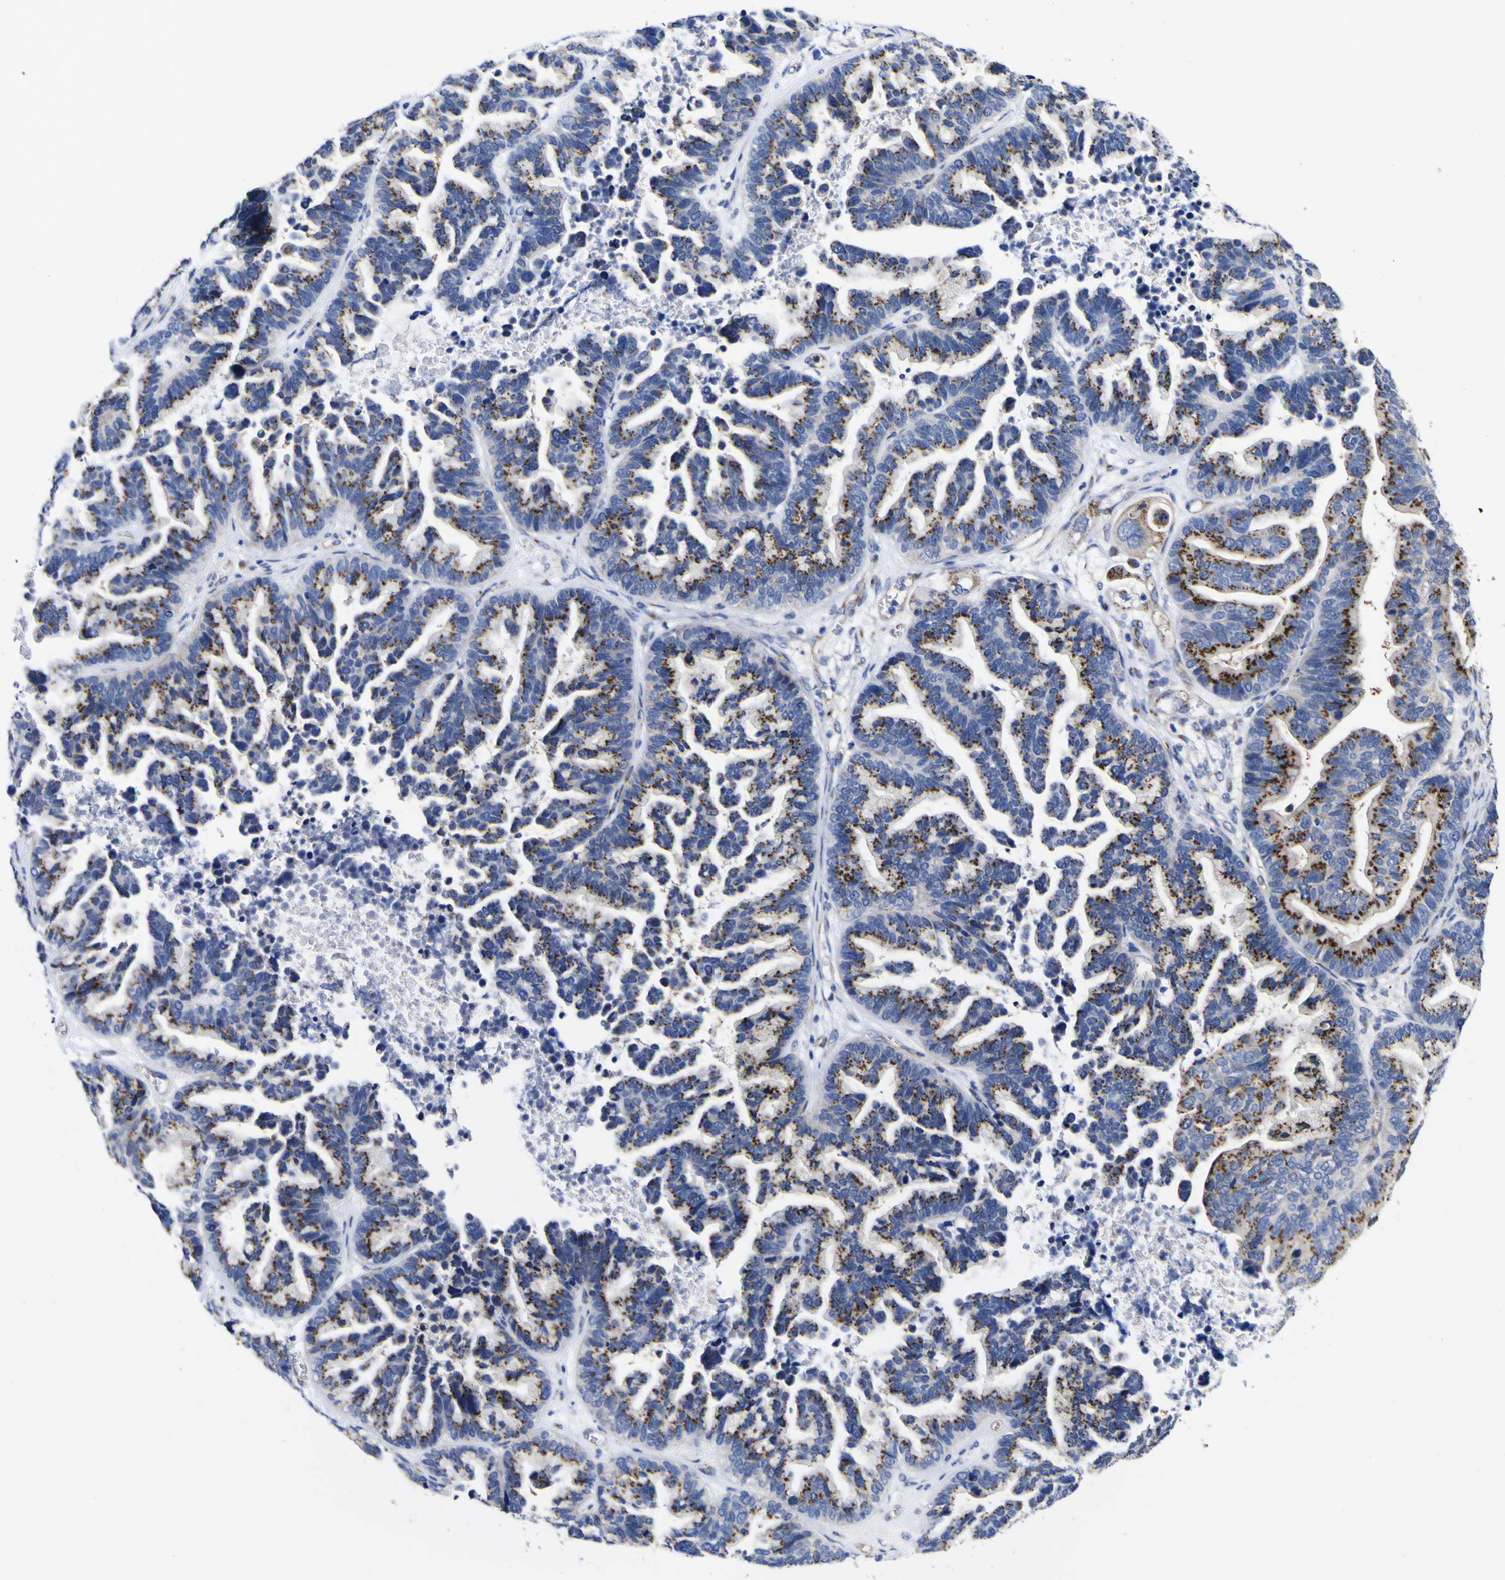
{"staining": {"intensity": "moderate", "quantity": ">75%", "location": "cytoplasmic/membranous"}, "tissue": "ovarian cancer", "cell_type": "Tumor cells", "image_type": "cancer", "snomed": [{"axis": "morphology", "description": "Cystadenocarcinoma, serous, NOS"}, {"axis": "topography", "description": "Ovary"}], "caption": "Protein expression analysis of human serous cystadenocarcinoma (ovarian) reveals moderate cytoplasmic/membranous expression in about >75% of tumor cells. The protein is stained brown, and the nuclei are stained in blue (DAB (3,3'-diaminobenzidine) IHC with brightfield microscopy, high magnification).", "gene": "GOLM1", "patient": {"sex": "female", "age": 56}}